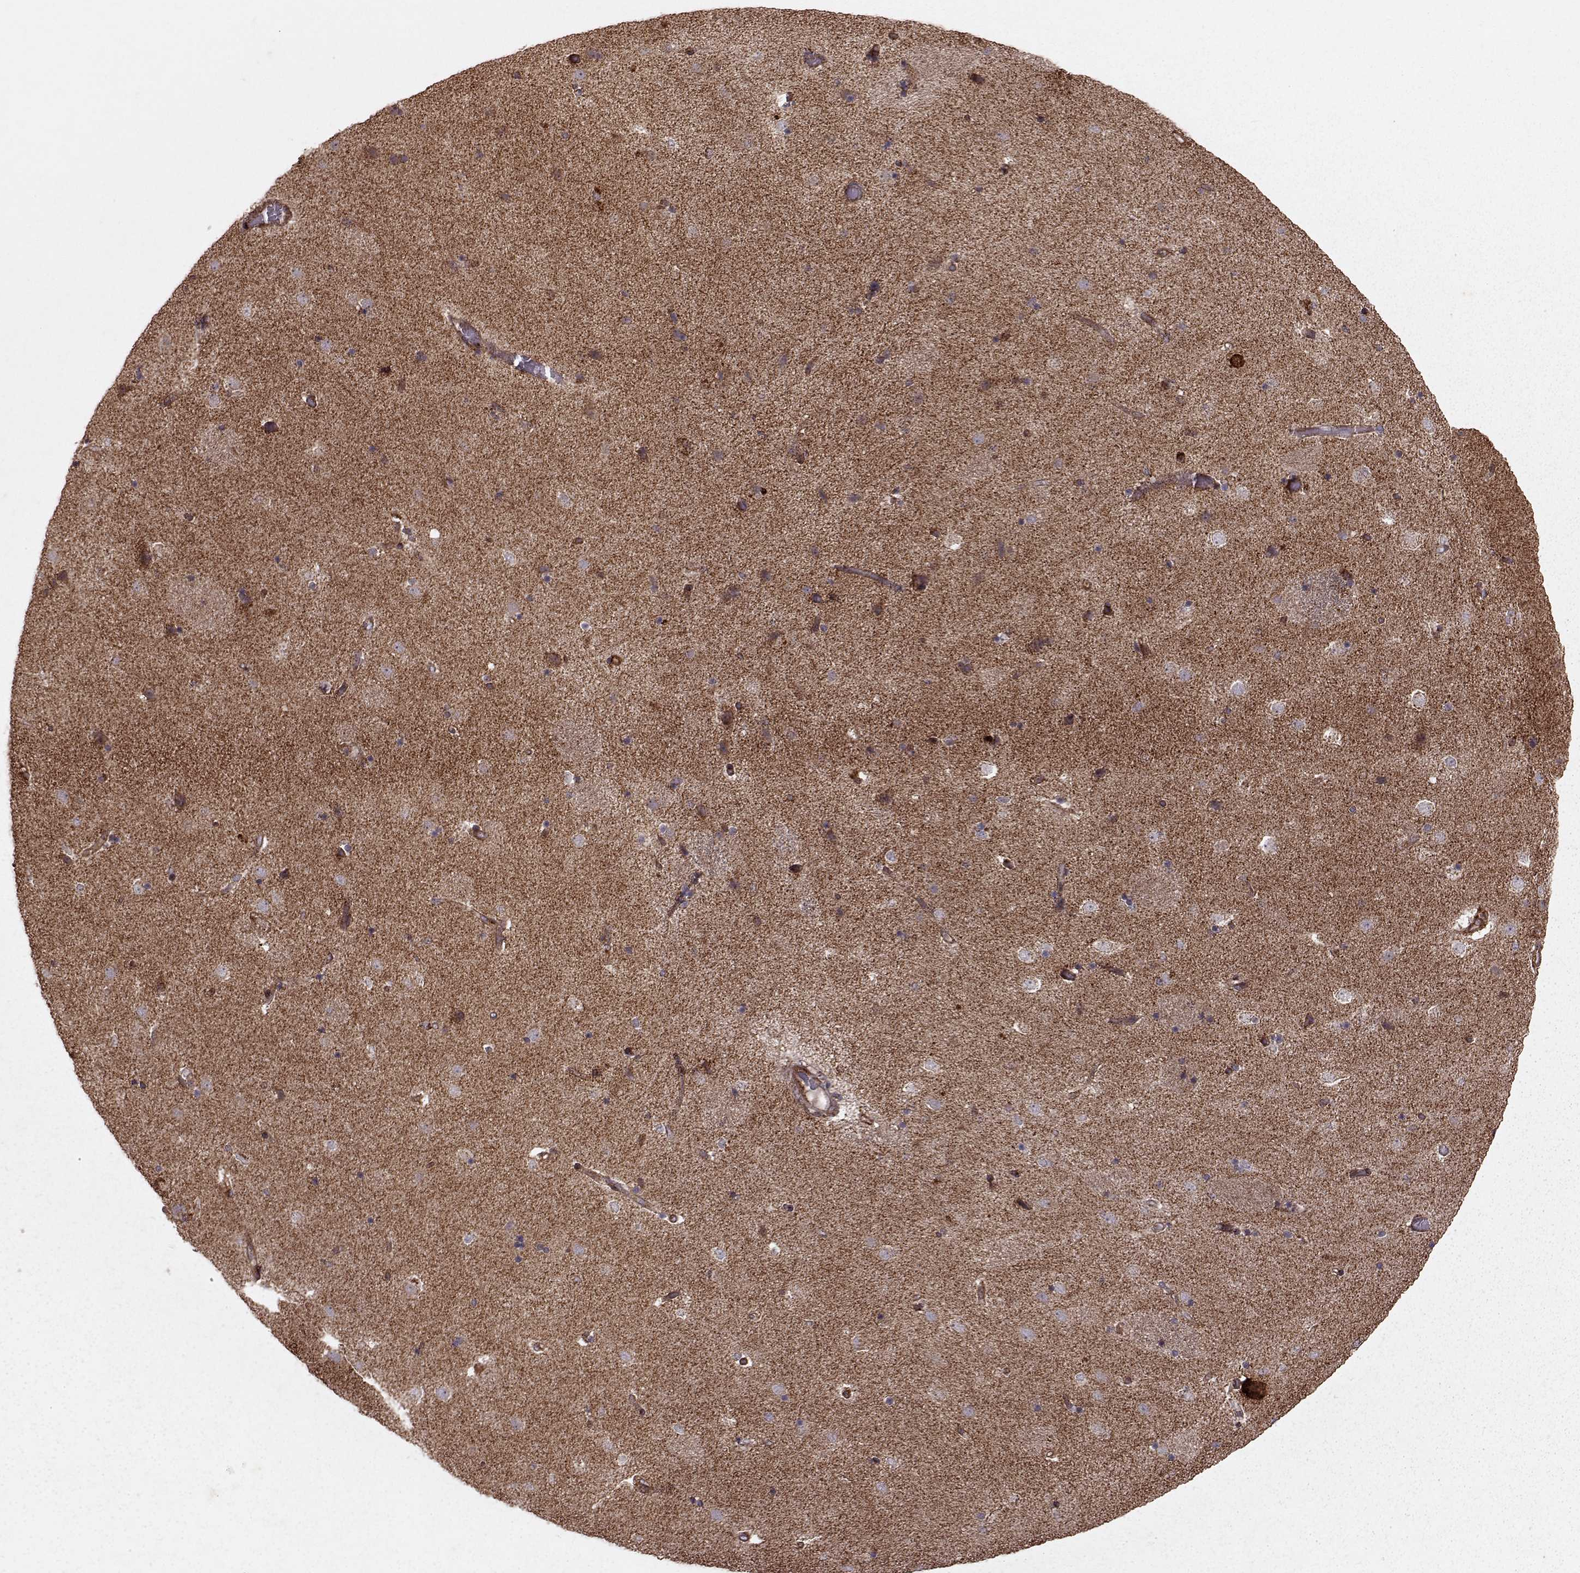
{"staining": {"intensity": "weak", "quantity": "25%-75%", "location": "cytoplasmic/membranous"}, "tissue": "caudate", "cell_type": "Glial cells", "image_type": "normal", "snomed": [{"axis": "morphology", "description": "Normal tissue, NOS"}, {"axis": "topography", "description": "Lateral ventricle wall"}], "caption": "Protein expression analysis of unremarkable human caudate reveals weak cytoplasmic/membranous expression in approximately 25%-75% of glial cells.", "gene": "ENSG00000285130", "patient": {"sex": "female", "age": 71}}